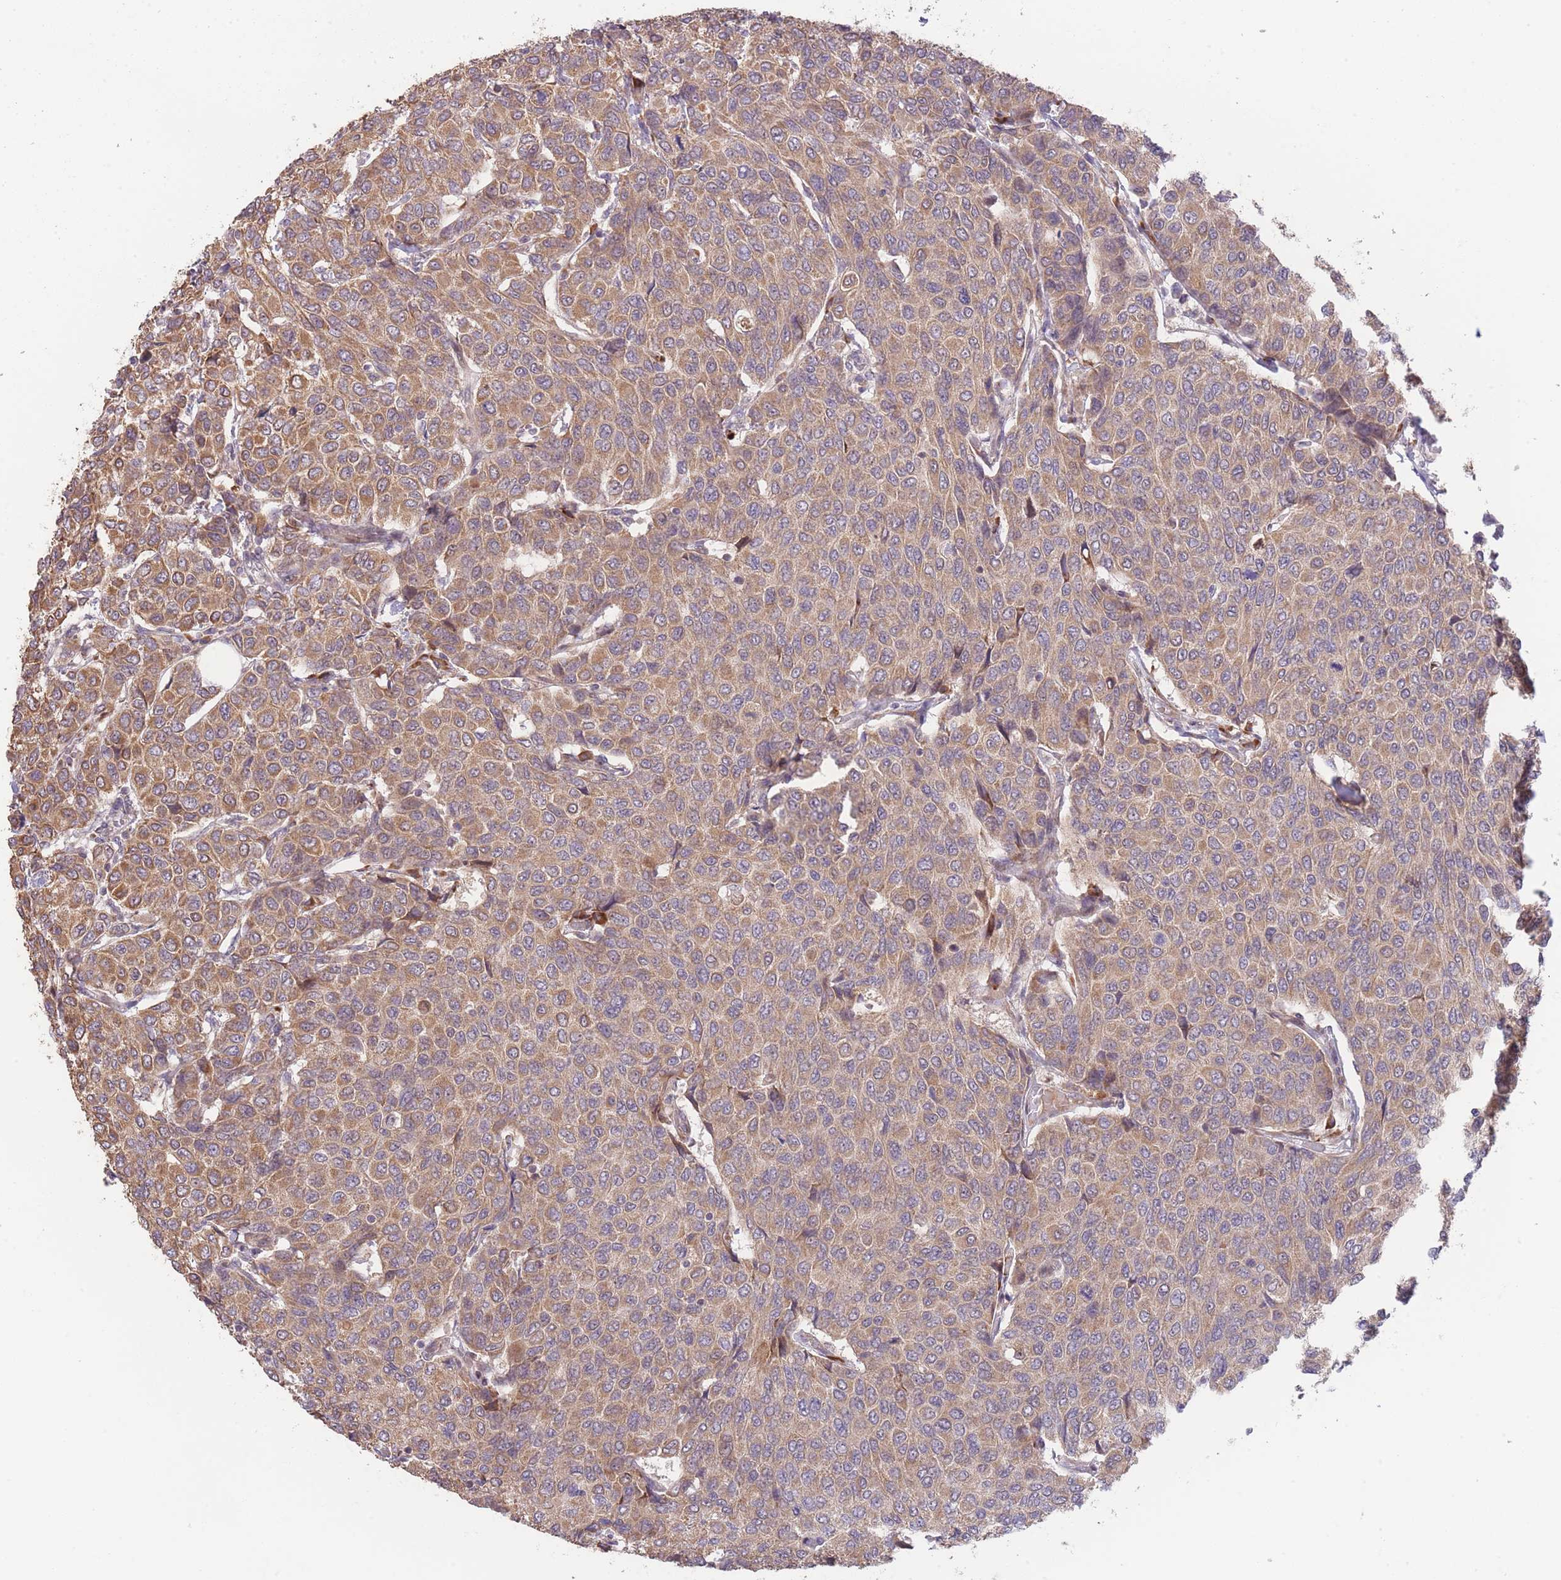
{"staining": {"intensity": "moderate", "quantity": ">75%", "location": "cytoplasmic/membranous"}, "tissue": "breast cancer", "cell_type": "Tumor cells", "image_type": "cancer", "snomed": [{"axis": "morphology", "description": "Duct carcinoma"}, {"axis": "topography", "description": "Breast"}], "caption": "Human infiltrating ductal carcinoma (breast) stained for a protein (brown) shows moderate cytoplasmic/membranous positive positivity in about >75% of tumor cells.", "gene": "BOLA2B", "patient": {"sex": "female", "age": 55}}